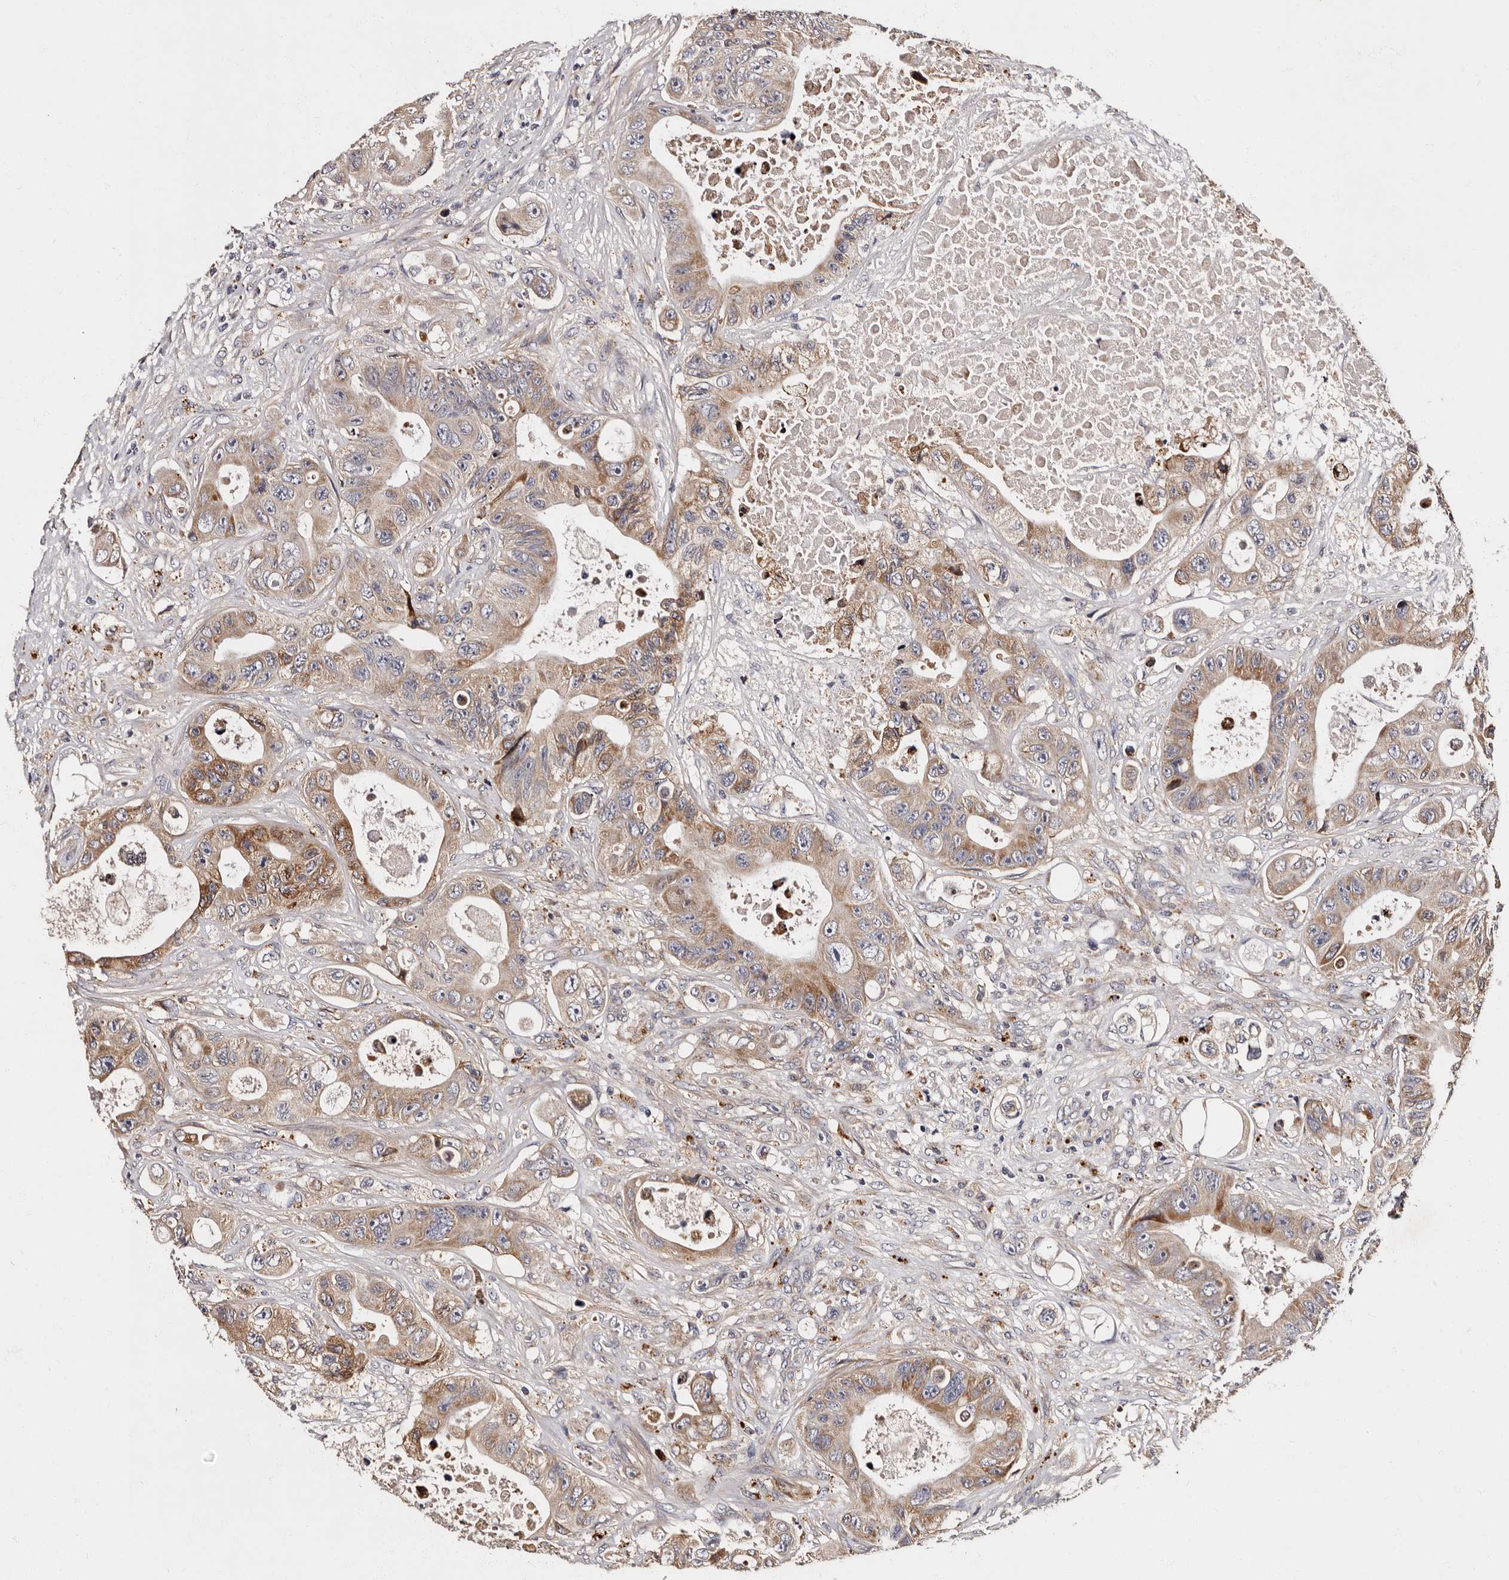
{"staining": {"intensity": "moderate", "quantity": ">75%", "location": "cytoplasmic/membranous"}, "tissue": "colorectal cancer", "cell_type": "Tumor cells", "image_type": "cancer", "snomed": [{"axis": "morphology", "description": "Adenocarcinoma, NOS"}, {"axis": "topography", "description": "Colon"}], "caption": "There is medium levels of moderate cytoplasmic/membranous staining in tumor cells of adenocarcinoma (colorectal), as demonstrated by immunohistochemical staining (brown color).", "gene": "ADCK5", "patient": {"sex": "female", "age": 46}}